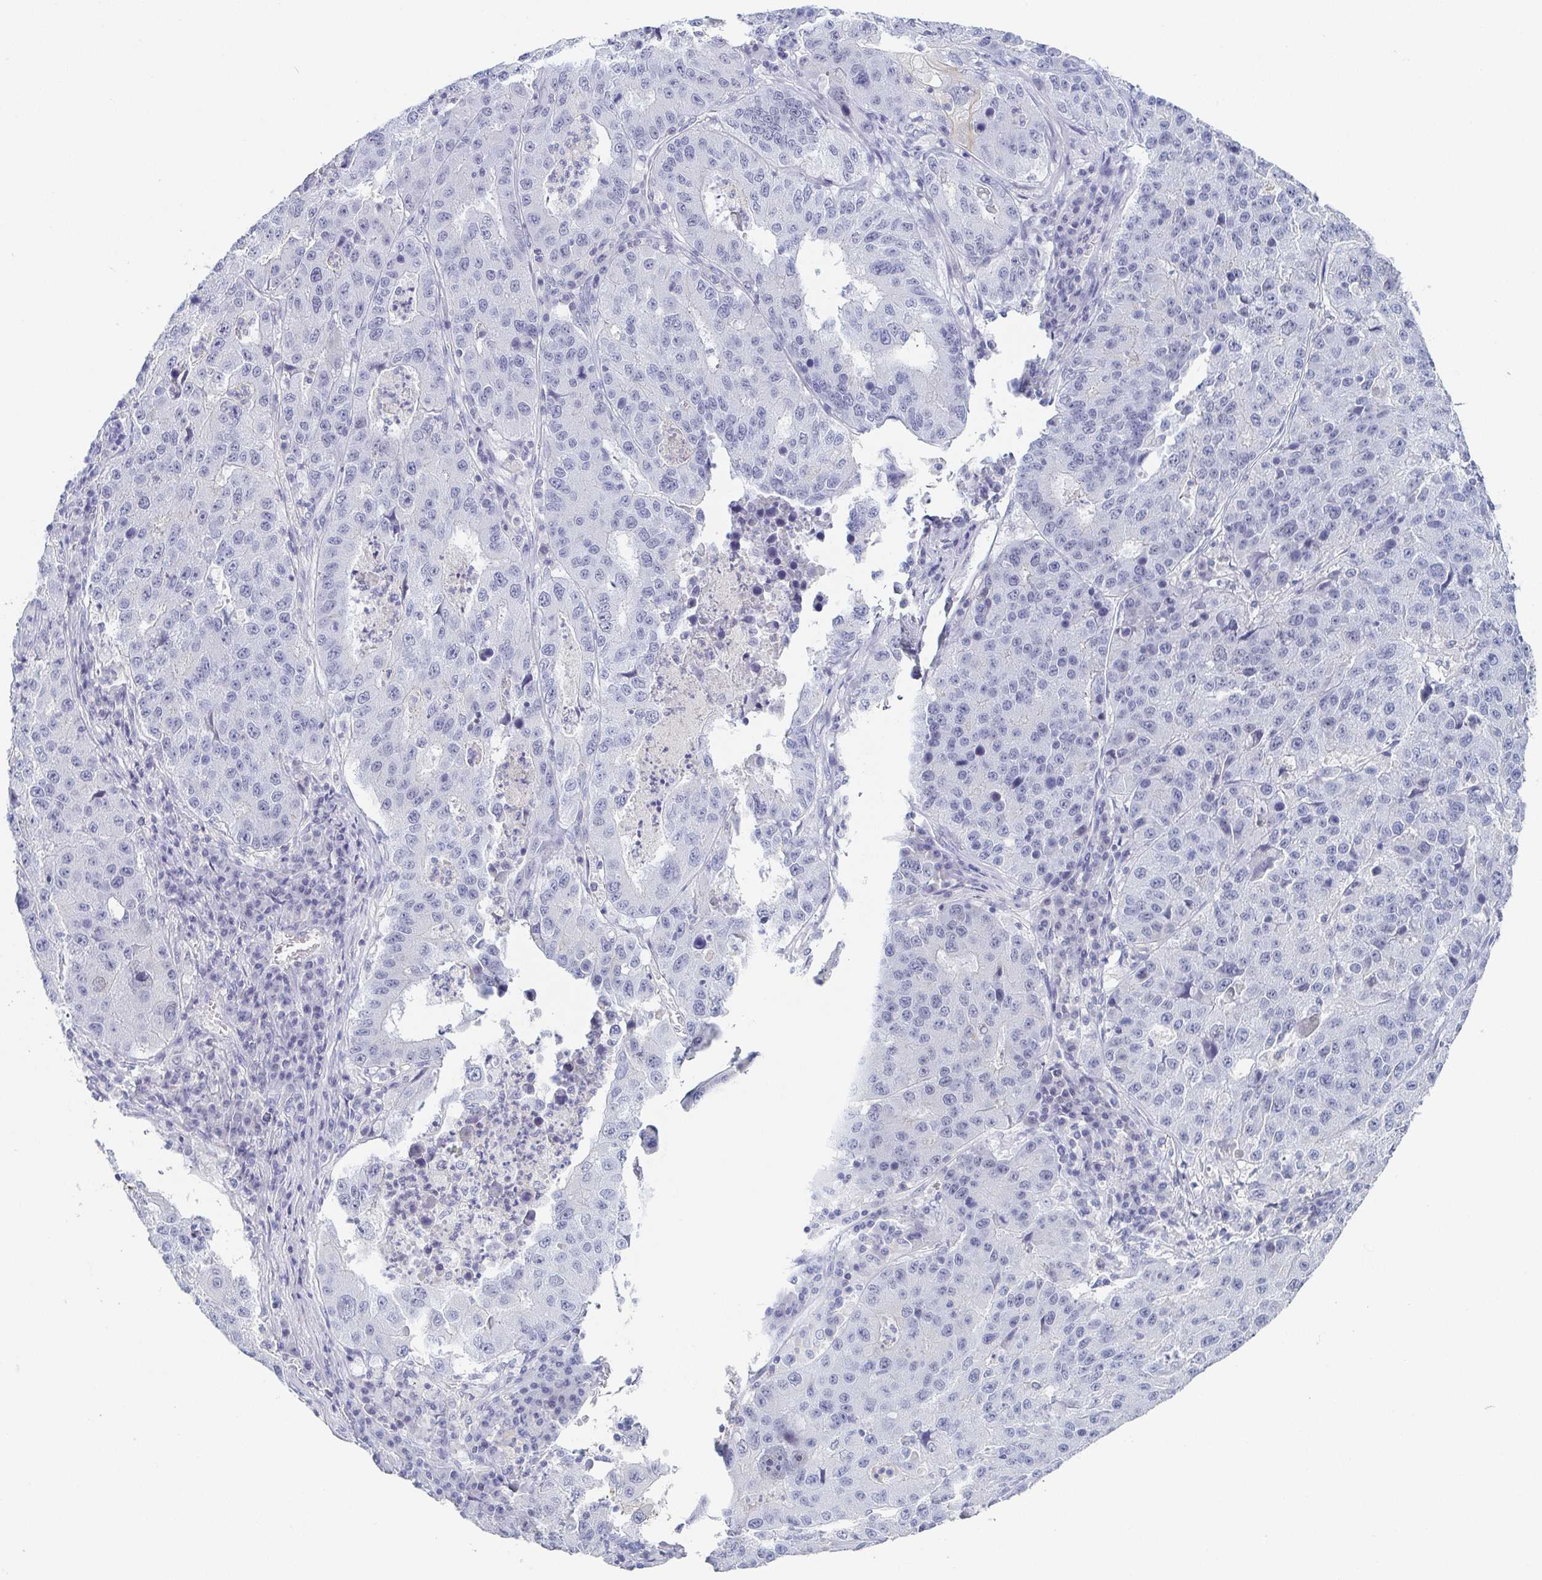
{"staining": {"intensity": "negative", "quantity": "none", "location": "none"}, "tissue": "stomach cancer", "cell_type": "Tumor cells", "image_type": "cancer", "snomed": [{"axis": "morphology", "description": "Adenocarcinoma, NOS"}, {"axis": "topography", "description": "Stomach"}], "caption": "Immunohistochemistry of human stomach cancer shows no positivity in tumor cells.", "gene": "RHOV", "patient": {"sex": "male", "age": 71}}